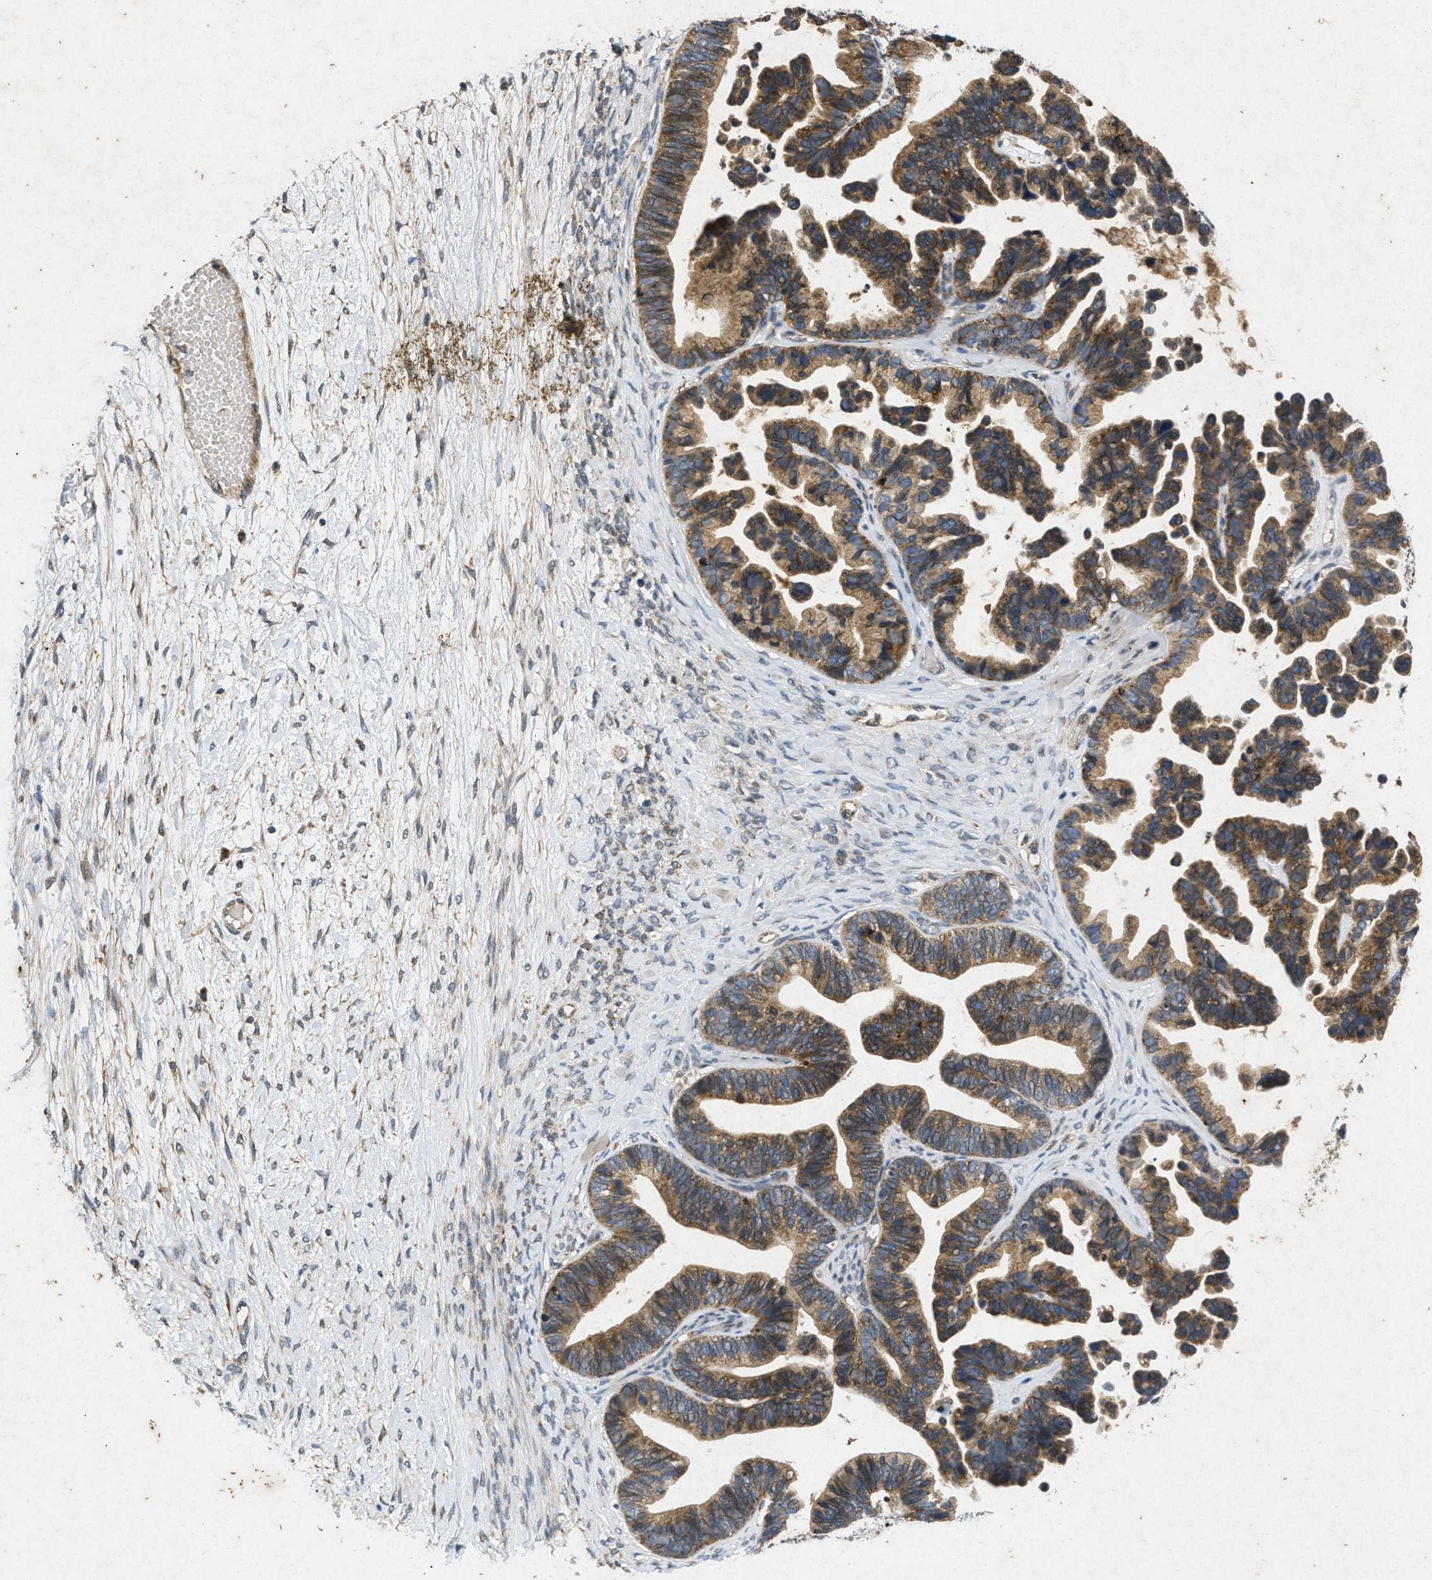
{"staining": {"intensity": "moderate", "quantity": ">75%", "location": "cytoplasmic/membranous"}, "tissue": "ovarian cancer", "cell_type": "Tumor cells", "image_type": "cancer", "snomed": [{"axis": "morphology", "description": "Cystadenocarcinoma, serous, NOS"}, {"axis": "topography", "description": "Ovary"}], "caption": "A high-resolution histopathology image shows immunohistochemistry staining of serous cystadenocarcinoma (ovarian), which shows moderate cytoplasmic/membranous expression in about >75% of tumor cells.", "gene": "PRKG2", "patient": {"sex": "female", "age": 56}}